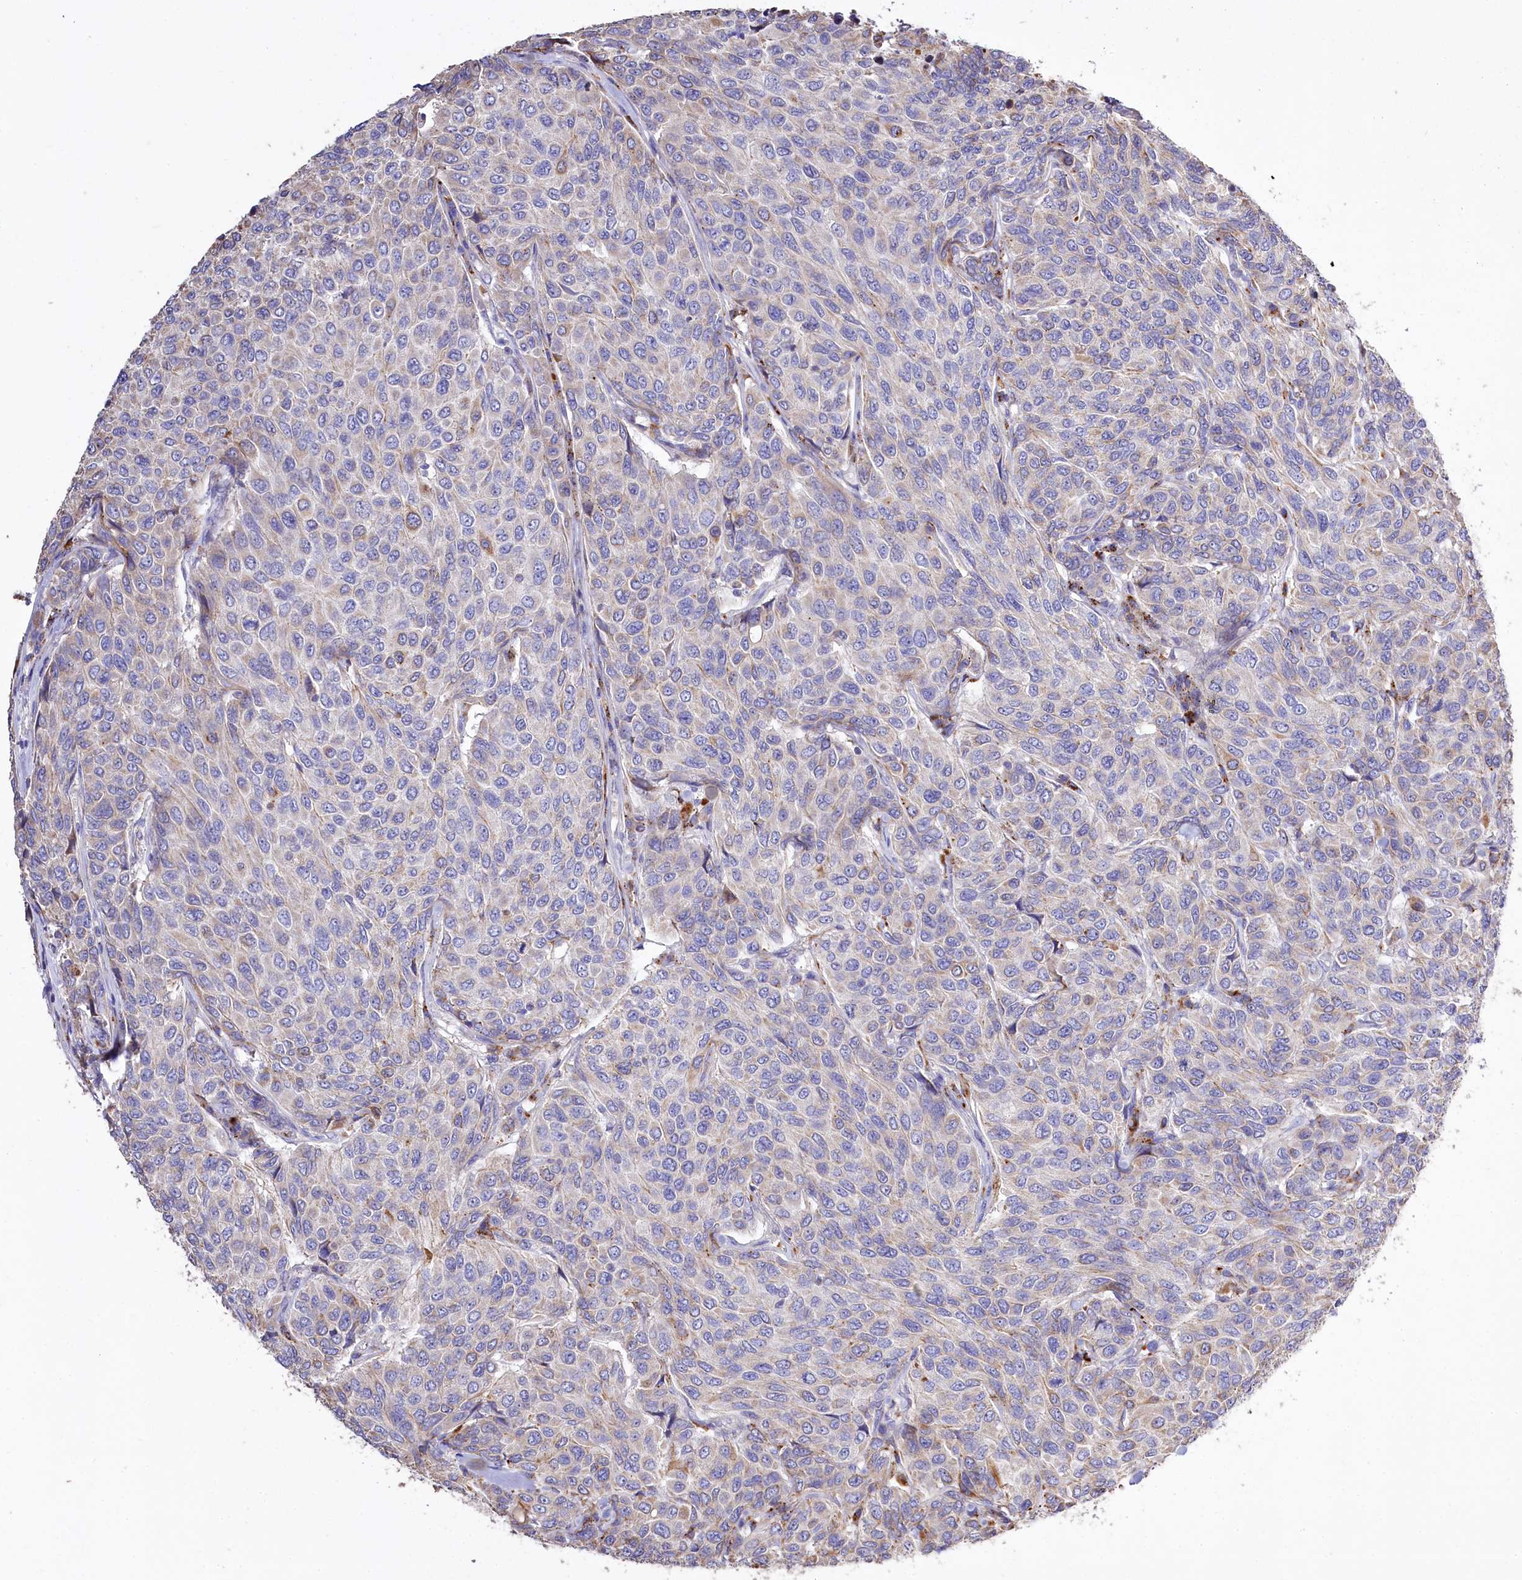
{"staining": {"intensity": "weak", "quantity": "<25%", "location": "cytoplasmic/membranous"}, "tissue": "breast cancer", "cell_type": "Tumor cells", "image_type": "cancer", "snomed": [{"axis": "morphology", "description": "Duct carcinoma"}, {"axis": "topography", "description": "Breast"}], "caption": "Tumor cells are negative for brown protein staining in invasive ductal carcinoma (breast). (DAB immunohistochemistry, high magnification).", "gene": "PTER", "patient": {"sex": "female", "age": 55}}